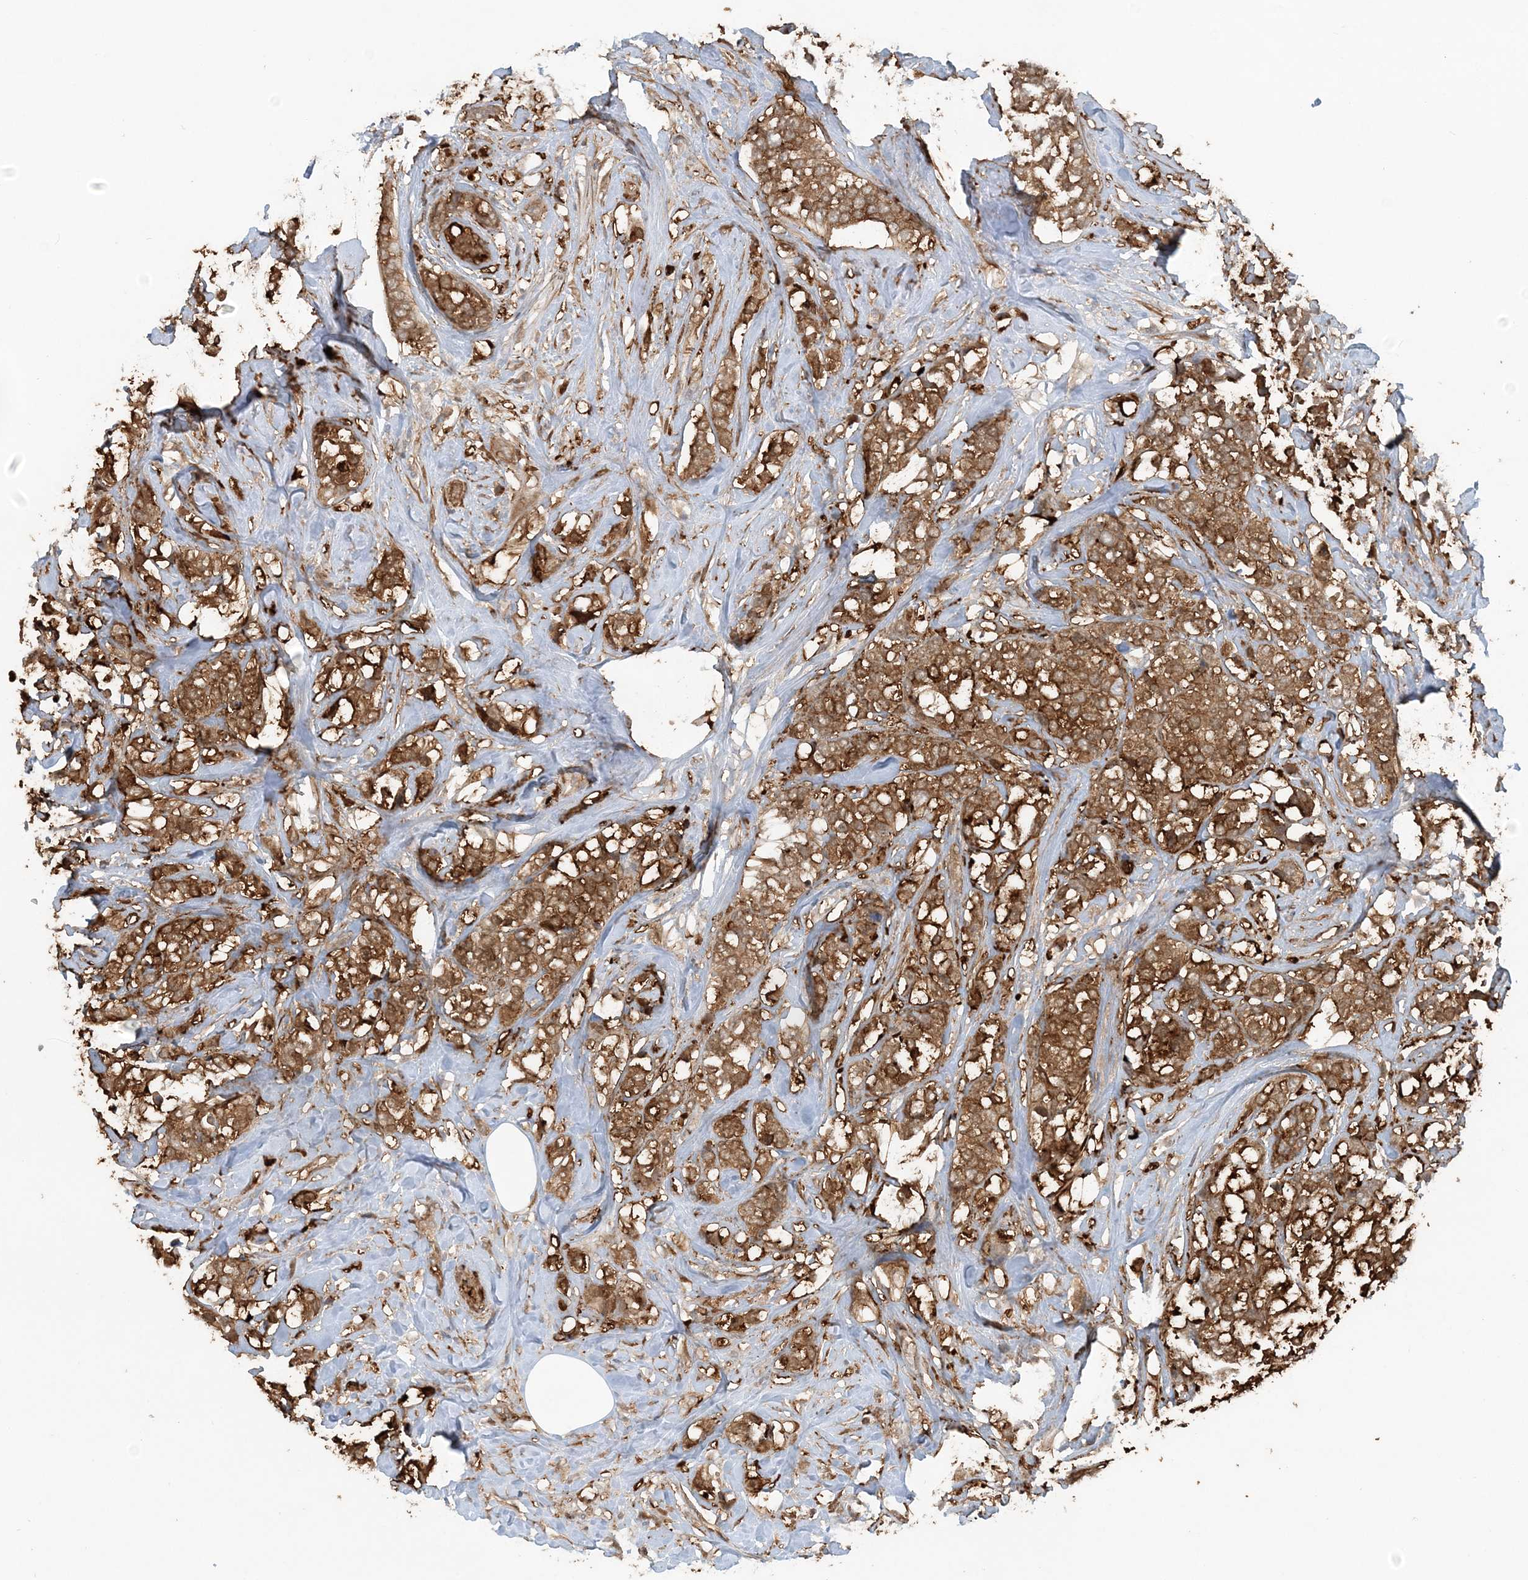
{"staining": {"intensity": "strong", "quantity": ">75%", "location": "cytoplasmic/membranous"}, "tissue": "breast cancer", "cell_type": "Tumor cells", "image_type": "cancer", "snomed": [{"axis": "morphology", "description": "Lobular carcinoma"}, {"axis": "topography", "description": "Breast"}], "caption": "Immunohistochemistry of breast cancer (lobular carcinoma) reveals high levels of strong cytoplasmic/membranous positivity in about >75% of tumor cells.", "gene": "DSTN", "patient": {"sex": "female", "age": 59}}